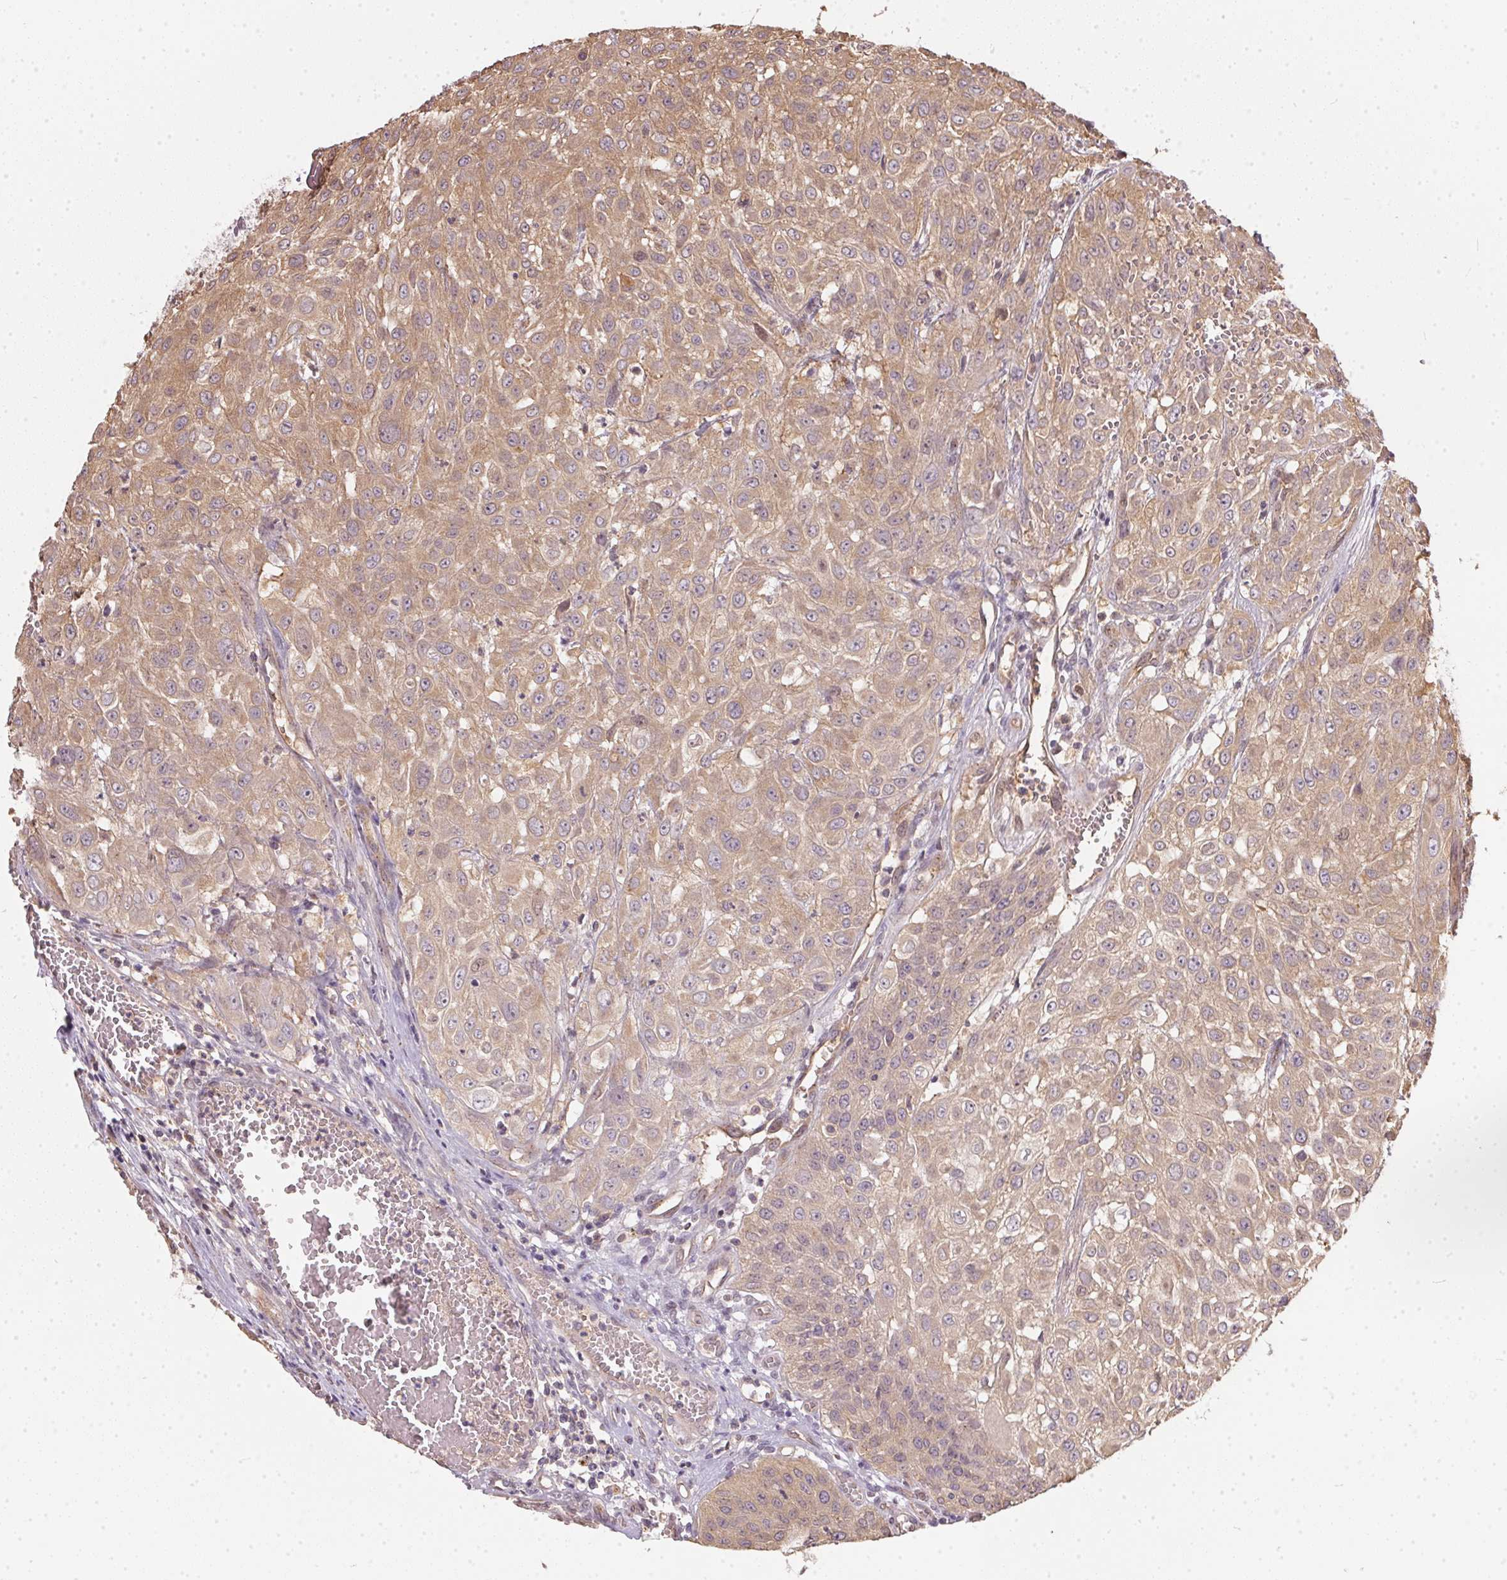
{"staining": {"intensity": "weak", "quantity": ">75%", "location": "cytoplasmic/membranous"}, "tissue": "urothelial cancer", "cell_type": "Tumor cells", "image_type": "cancer", "snomed": [{"axis": "morphology", "description": "Urothelial carcinoma, High grade"}, {"axis": "topography", "description": "Urinary bladder"}], "caption": "A histopathology image of high-grade urothelial carcinoma stained for a protein exhibits weak cytoplasmic/membranous brown staining in tumor cells.", "gene": "BLMH", "patient": {"sex": "male", "age": 57}}